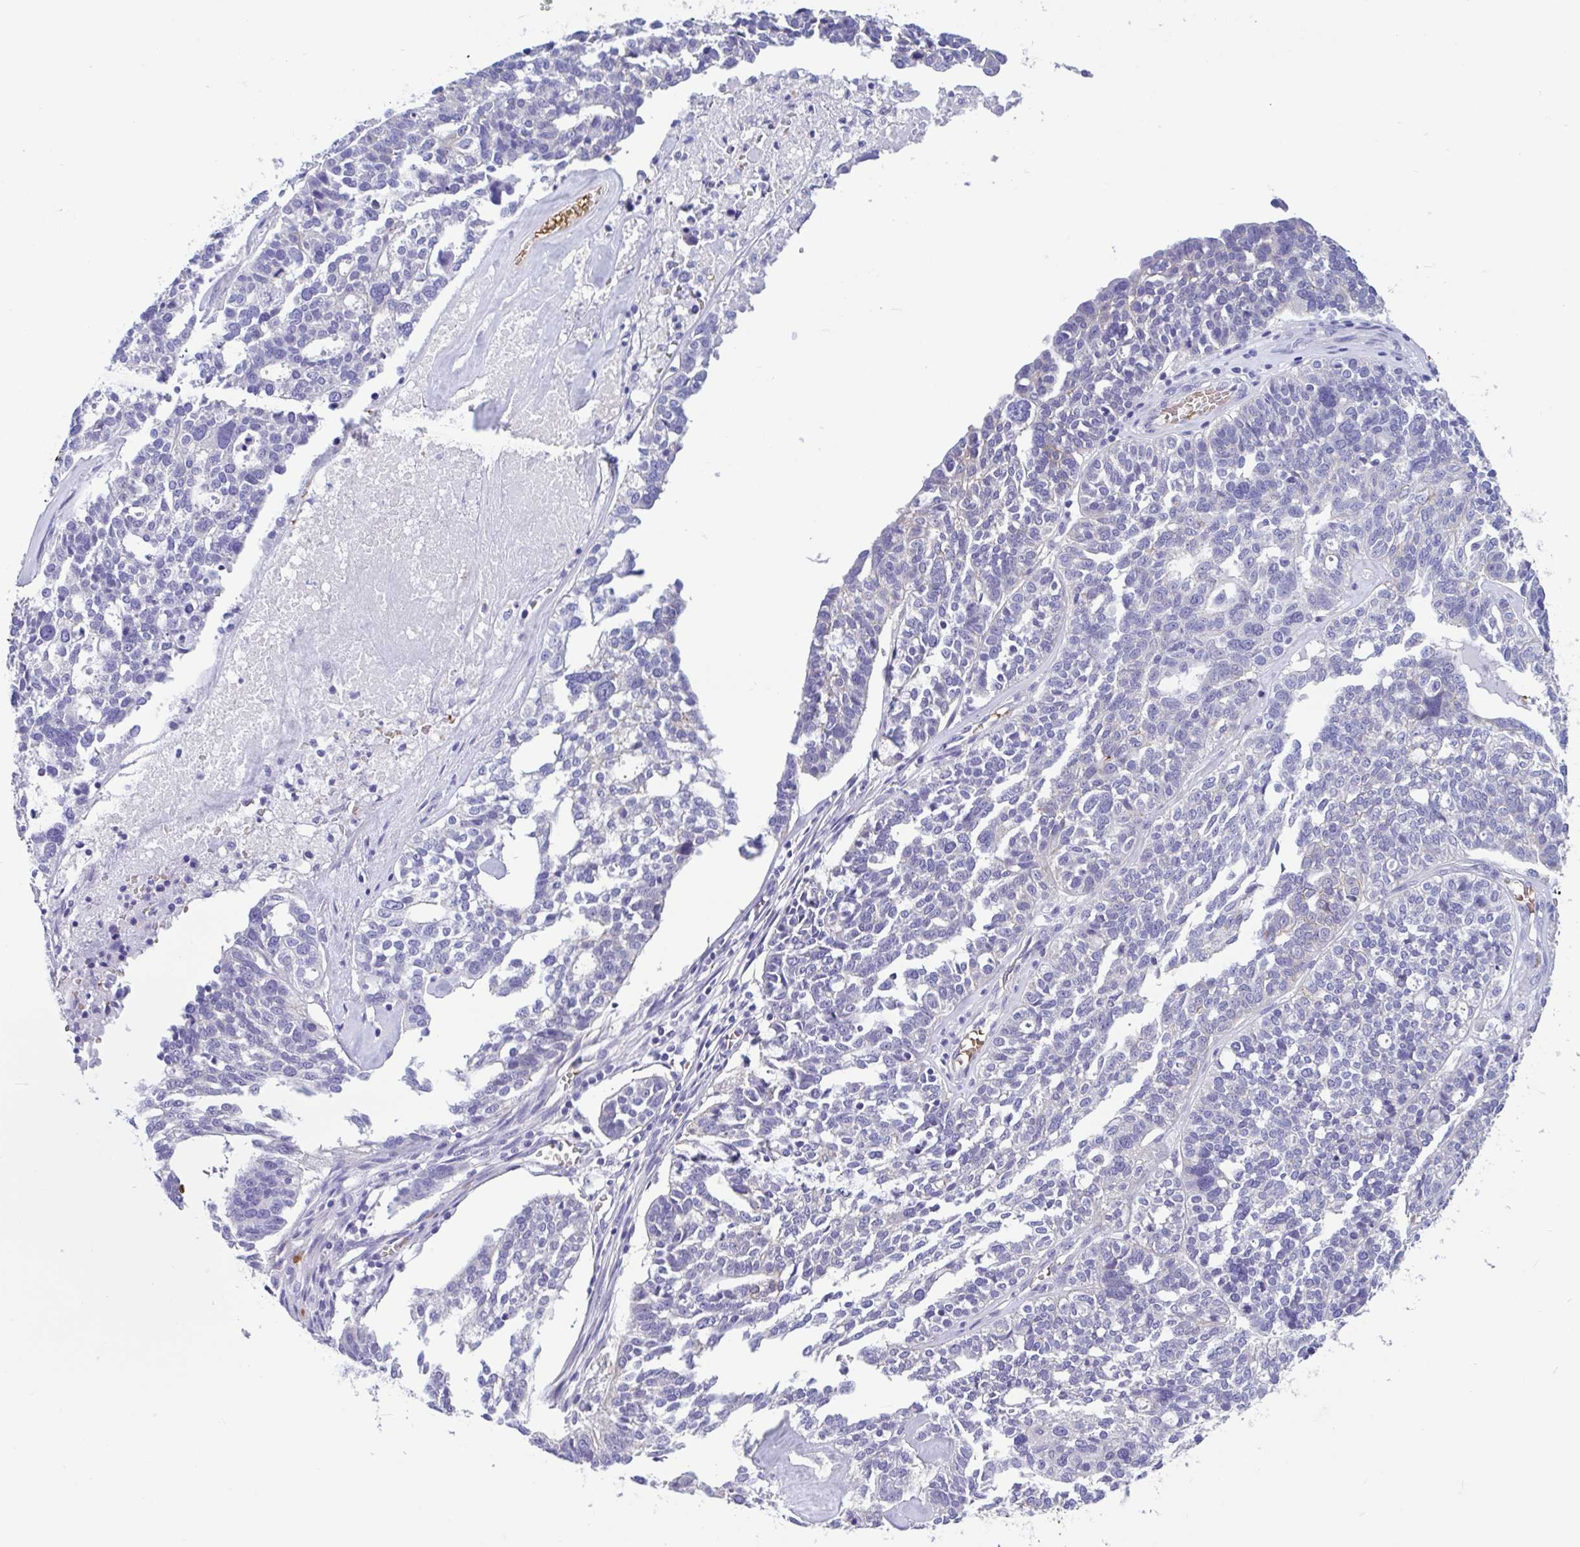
{"staining": {"intensity": "negative", "quantity": "none", "location": "none"}, "tissue": "ovarian cancer", "cell_type": "Tumor cells", "image_type": "cancer", "snomed": [{"axis": "morphology", "description": "Cystadenocarcinoma, serous, NOS"}, {"axis": "topography", "description": "Ovary"}], "caption": "Human ovarian cancer (serous cystadenocarcinoma) stained for a protein using IHC exhibits no positivity in tumor cells.", "gene": "TMEM79", "patient": {"sex": "female", "age": 59}}